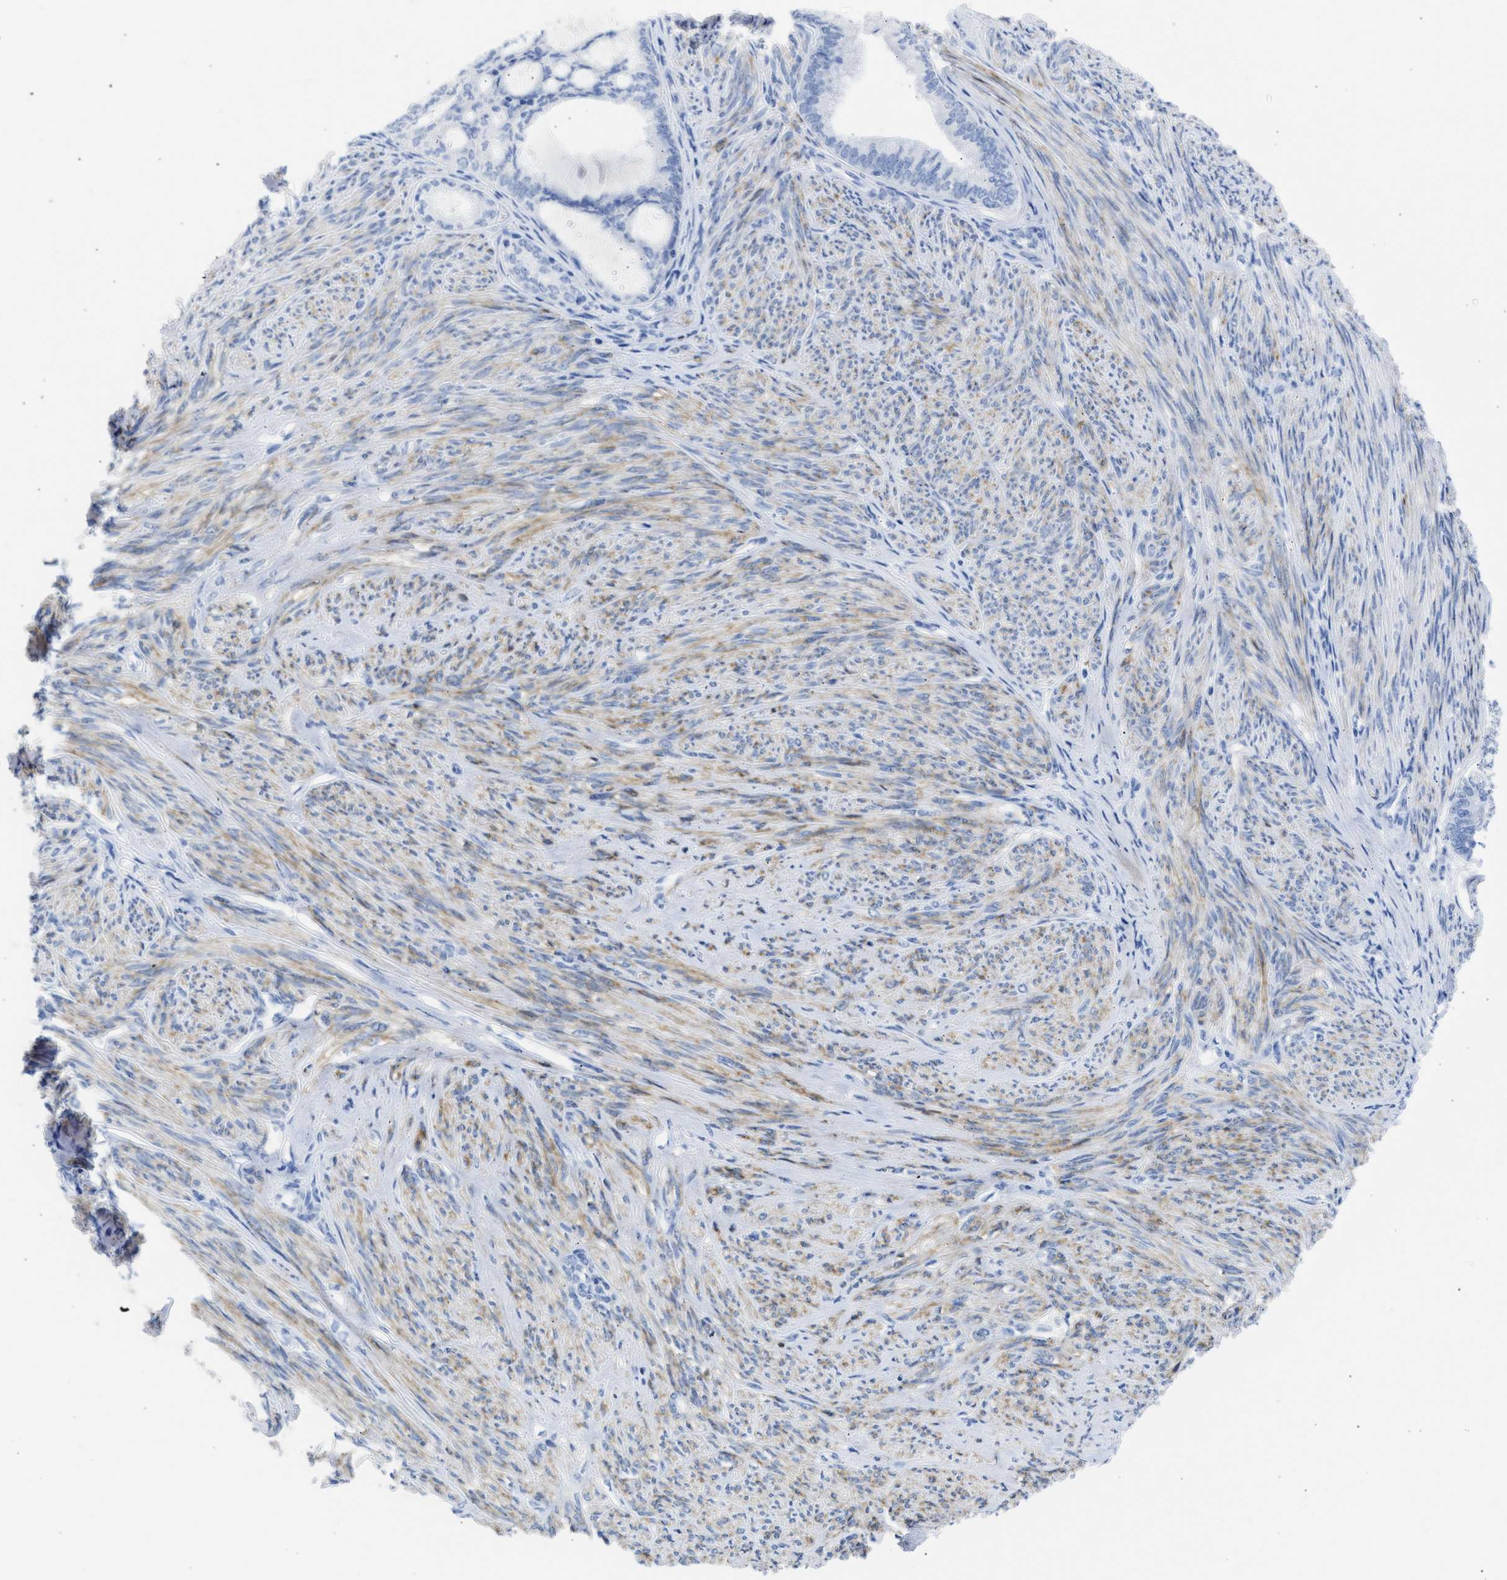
{"staining": {"intensity": "negative", "quantity": "none", "location": "none"}, "tissue": "endometrial cancer", "cell_type": "Tumor cells", "image_type": "cancer", "snomed": [{"axis": "morphology", "description": "Adenocarcinoma, NOS"}, {"axis": "topography", "description": "Endometrium"}], "caption": "Immunohistochemical staining of human endometrial cancer demonstrates no significant positivity in tumor cells.", "gene": "NCAM1", "patient": {"sex": "female", "age": 86}}